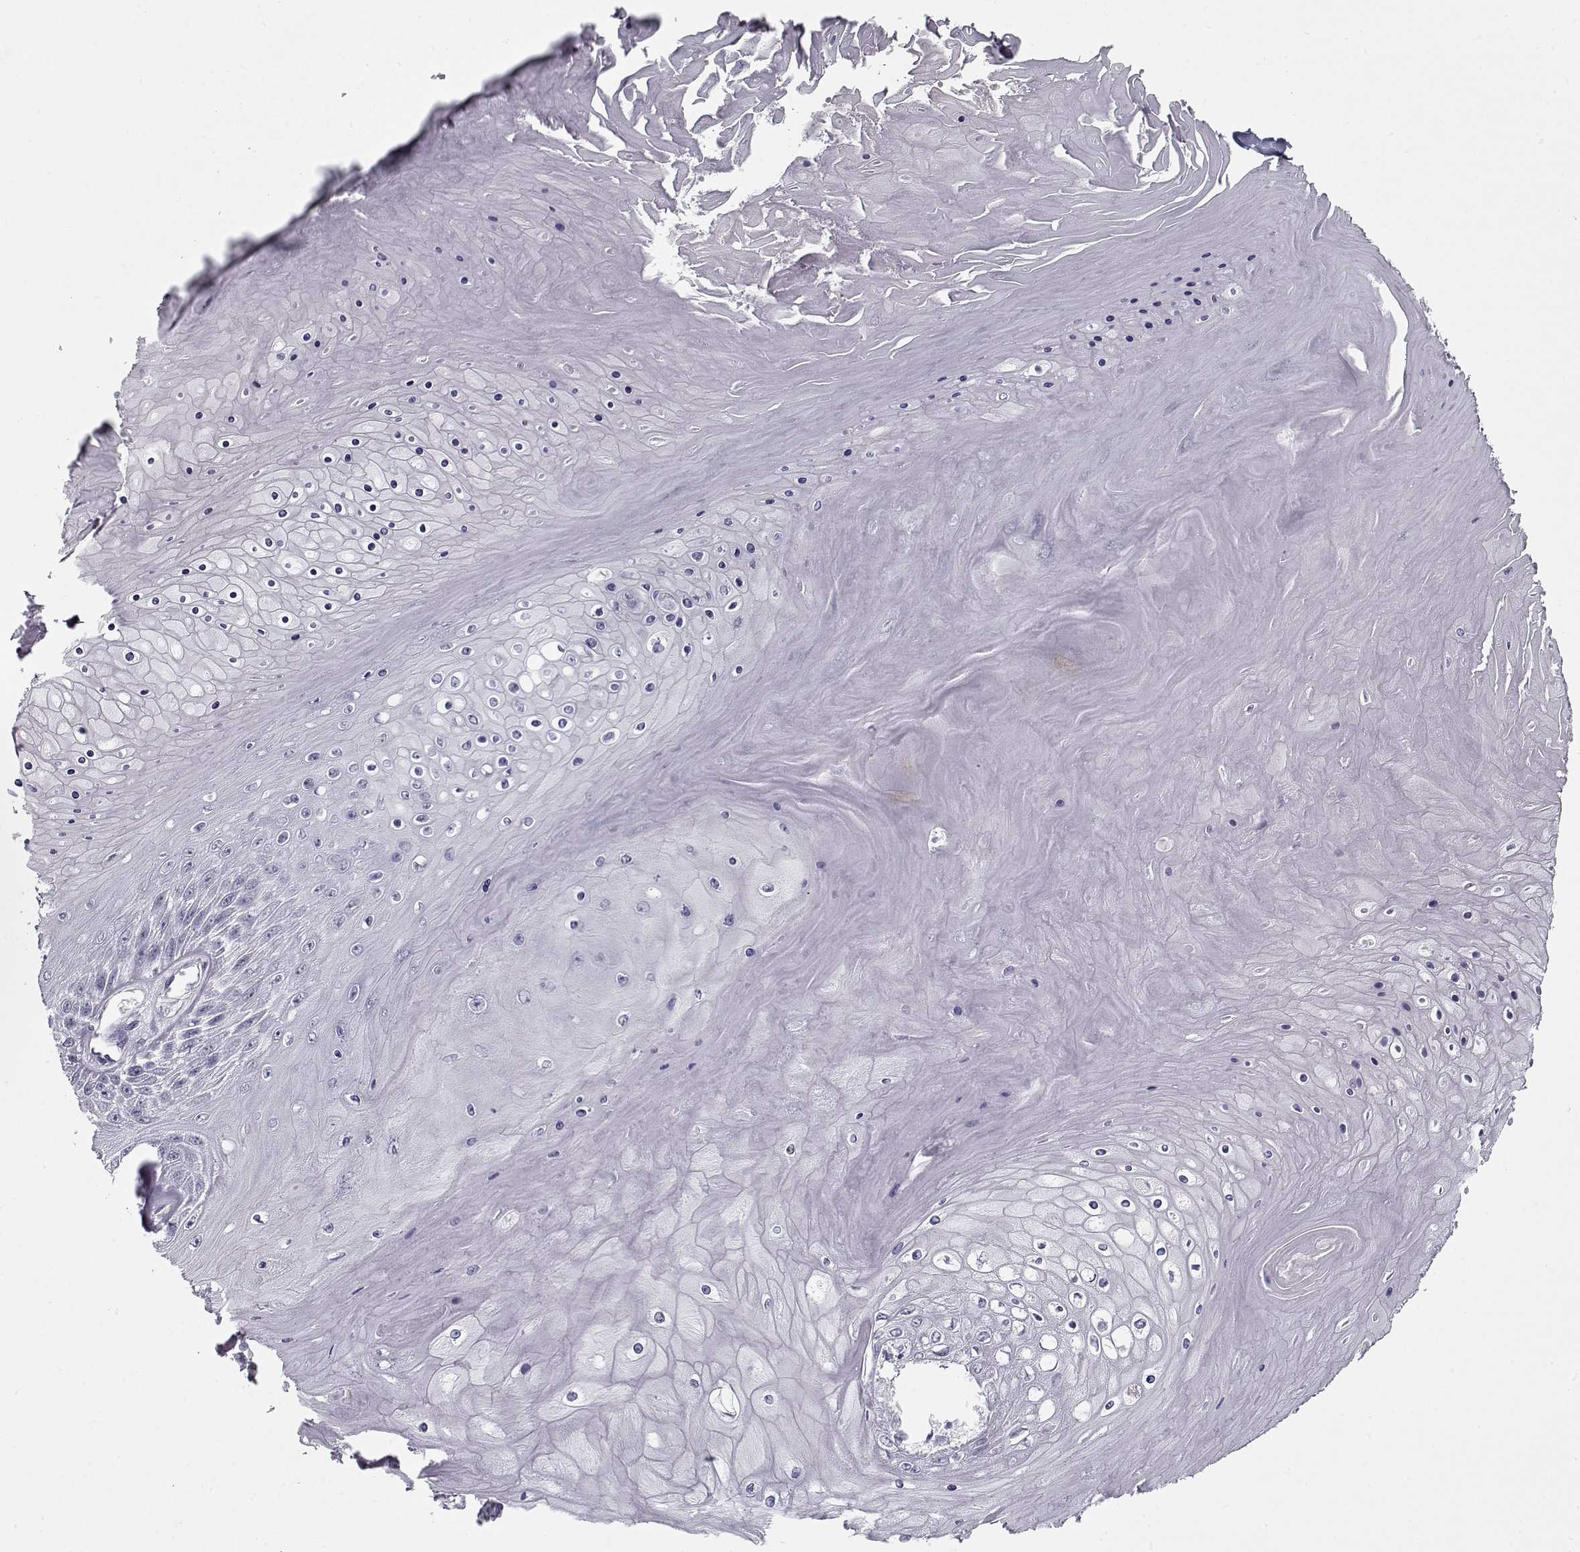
{"staining": {"intensity": "negative", "quantity": "none", "location": "none"}, "tissue": "skin cancer", "cell_type": "Tumor cells", "image_type": "cancer", "snomed": [{"axis": "morphology", "description": "Squamous cell carcinoma, NOS"}, {"axis": "topography", "description": "Skin"}], "caption": "Immunohistochemistry of skin squamous cell carcinoma shows no expression in tumor cells.", "gene": "SPACA9", "patient": {"sex": "male", "age": 62}}